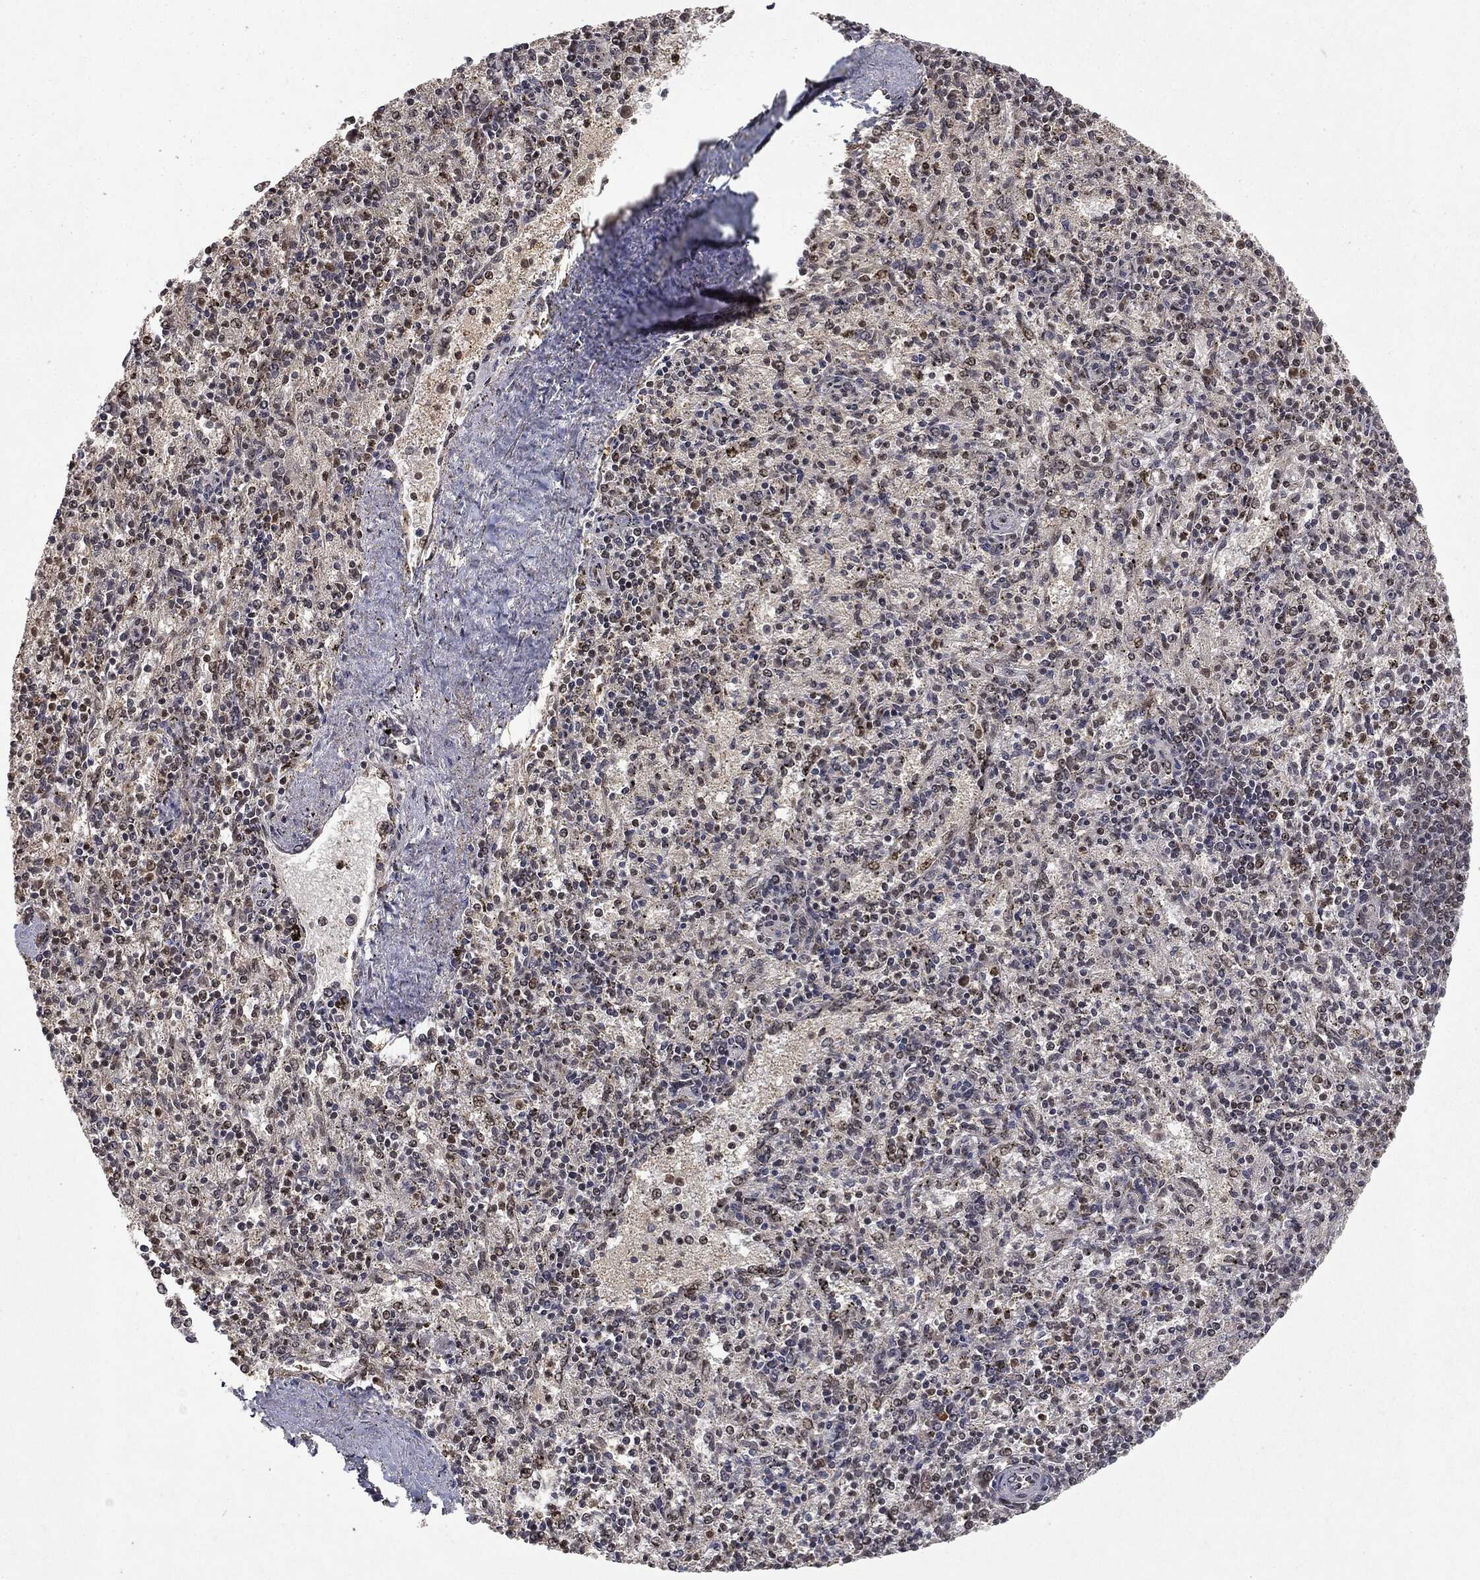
{"staining": {"intensity": "moderate", "quantity": "<25%", "location": "nuclear"}, "tissue": "spleen", "cell_type": "Cells in red pulp", "image_type": "normal", "snomed": [{"axis": "morphology", "description": "Normal tissue, NOS"}, {"axis": "topography", "description": "Spleen"}], "caption": "Immunohistochemical staining of normal spleen shows low levels of moderate nuclear positivity in approximately <25% of cells in red pulp. (Brightfield microscopy of DAB IHC at high magnification).", "gene": "ZNHIT6", "patient": {"sex": "female", "age": 37}}